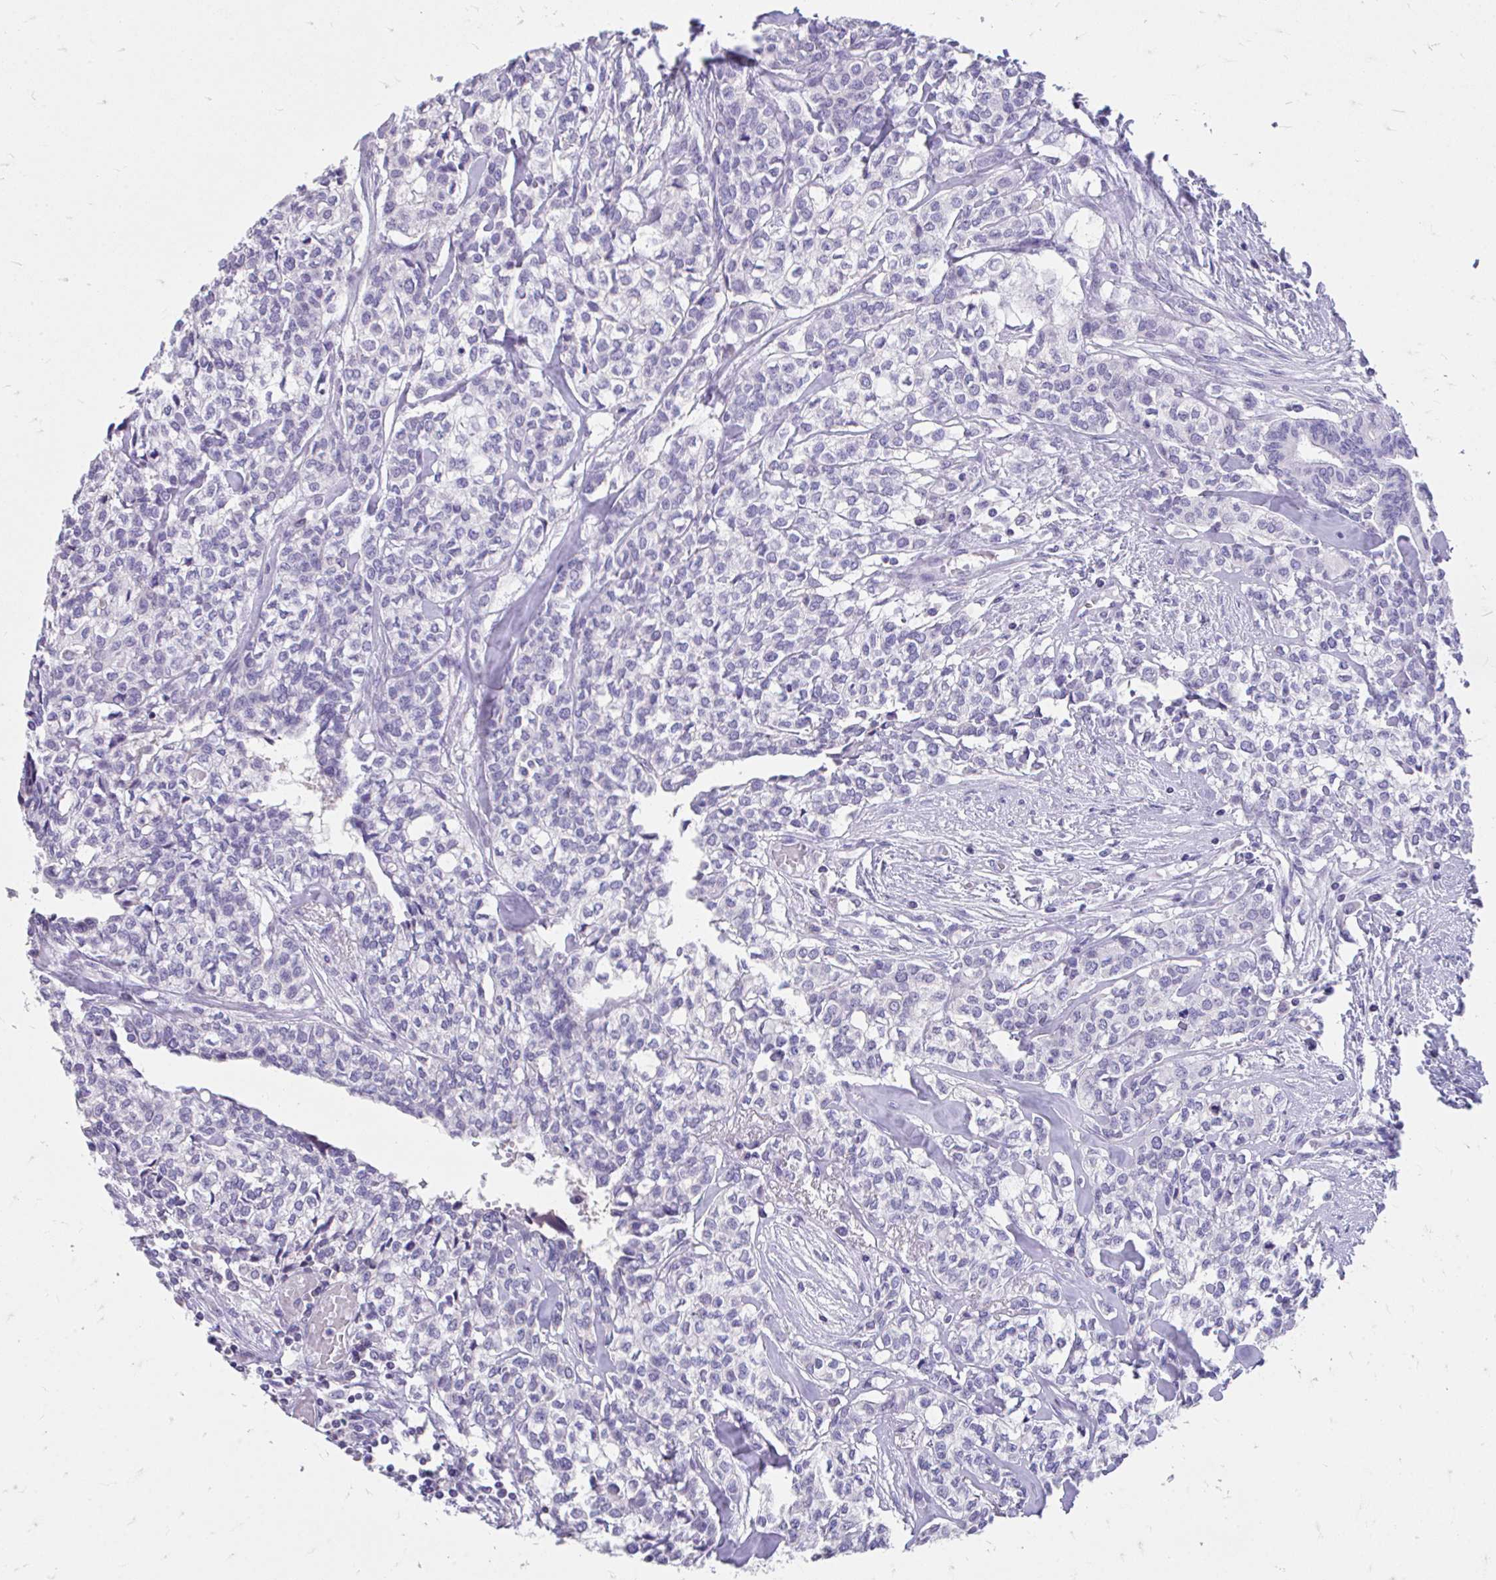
{"staining": {"intensity": "negative", "quantity": "none", "location": "none"}, "tissue": "head and neck cancer", "cell_type": "Tumor cells", "image_type": "cancer", "snomed": [{"axis": "morphology", "description": "Adenocarcinoma, NOS"}, {"axis": "topography", "description": "Head-Neck"}], "caption": "A micrograph of head and neck adenocarcinoma stained for a protein displays no brown staining in tumor cells. (Brightfield microscopy of DAB IHC at high magnification).", "gene": "CFH", "patient": {"sex": "male", "age": 81}}